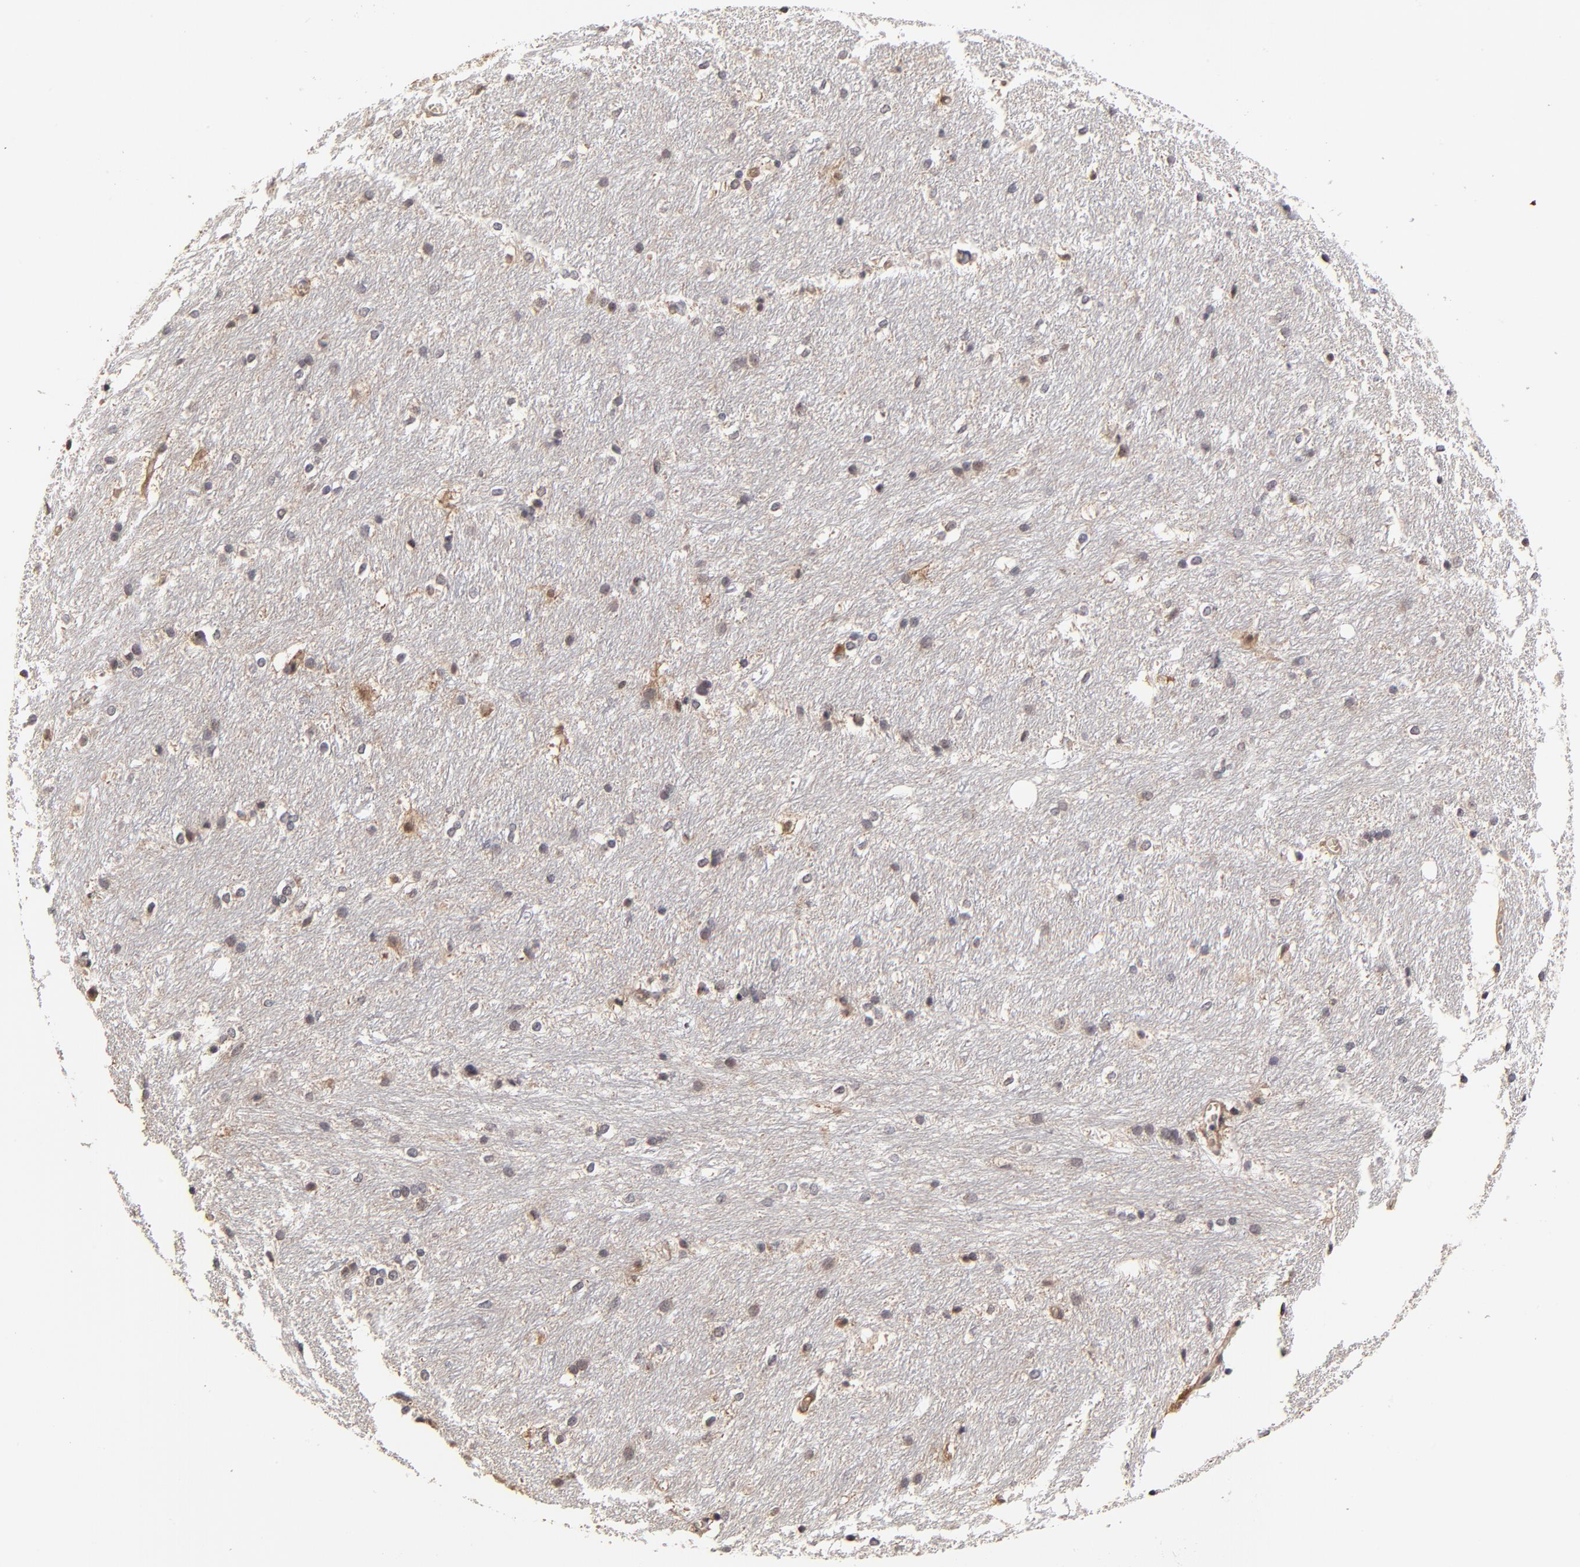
{"staining": {"intensity": "negative", "quantity": "none", "location": "none"}, "tissue": "caudate", "cell_type": "Glial cells", "image_type": "normal", "snomed": [{"axis": "morphology", "description": "Normal tissue, NOS"}, {"axis": "topography", "description": "Lateral ventricle wall"}], "caption": "Immunohistochemistry (IHC) image of normal caudate: caudate stained with DAB displays no significant protein expression in glial cells.", "gene": "FRMD8", "patient": {"sex": "female", "age": 19}}